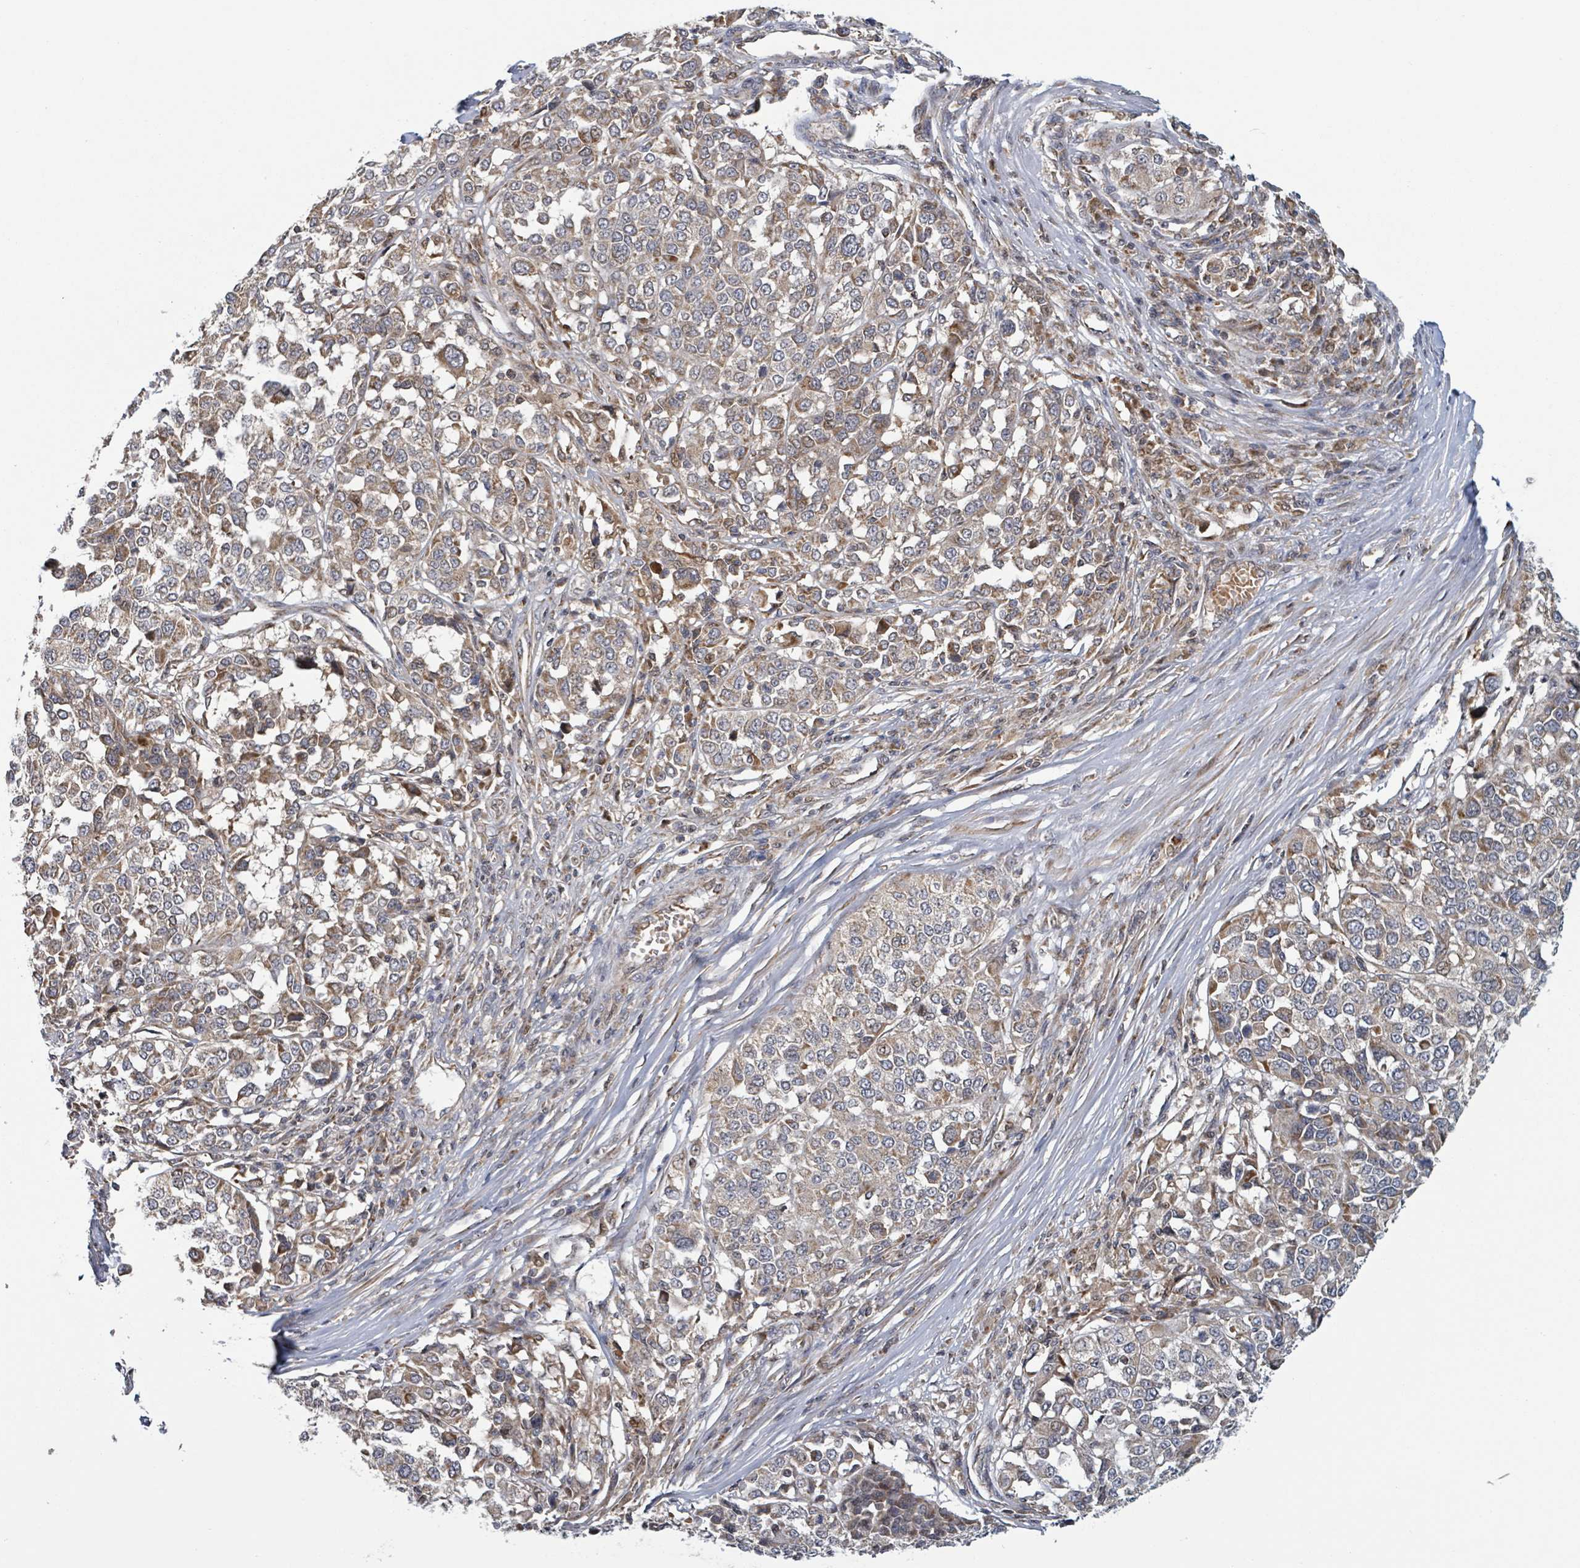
{"staining": {"intensity": "moderate", "quantity": ">75%", "location": "cytoplasmic/membranous"}, "tissue": "melanoma", "cell_type": "Tumor cells", "image_type": "cancer", "snomed": [{"axis": "morphology", "description": "Malignant melanoma, Metastatic site"}, {"axis": "topography", "description": "Lymph node"}], "caption": "Immunohistochemical staining of malignant melanoma (metastatic site) demonstrates medium levels of moderate cytoplasmic/membranous protein expression in about >75% of tumor cells. (DAB (3,3'-diaminobenzidine) IHC with brightfield microscopy, high magnification).", "gene": "HIVEP1", "patient": {"sex": "male", "age": 44}}